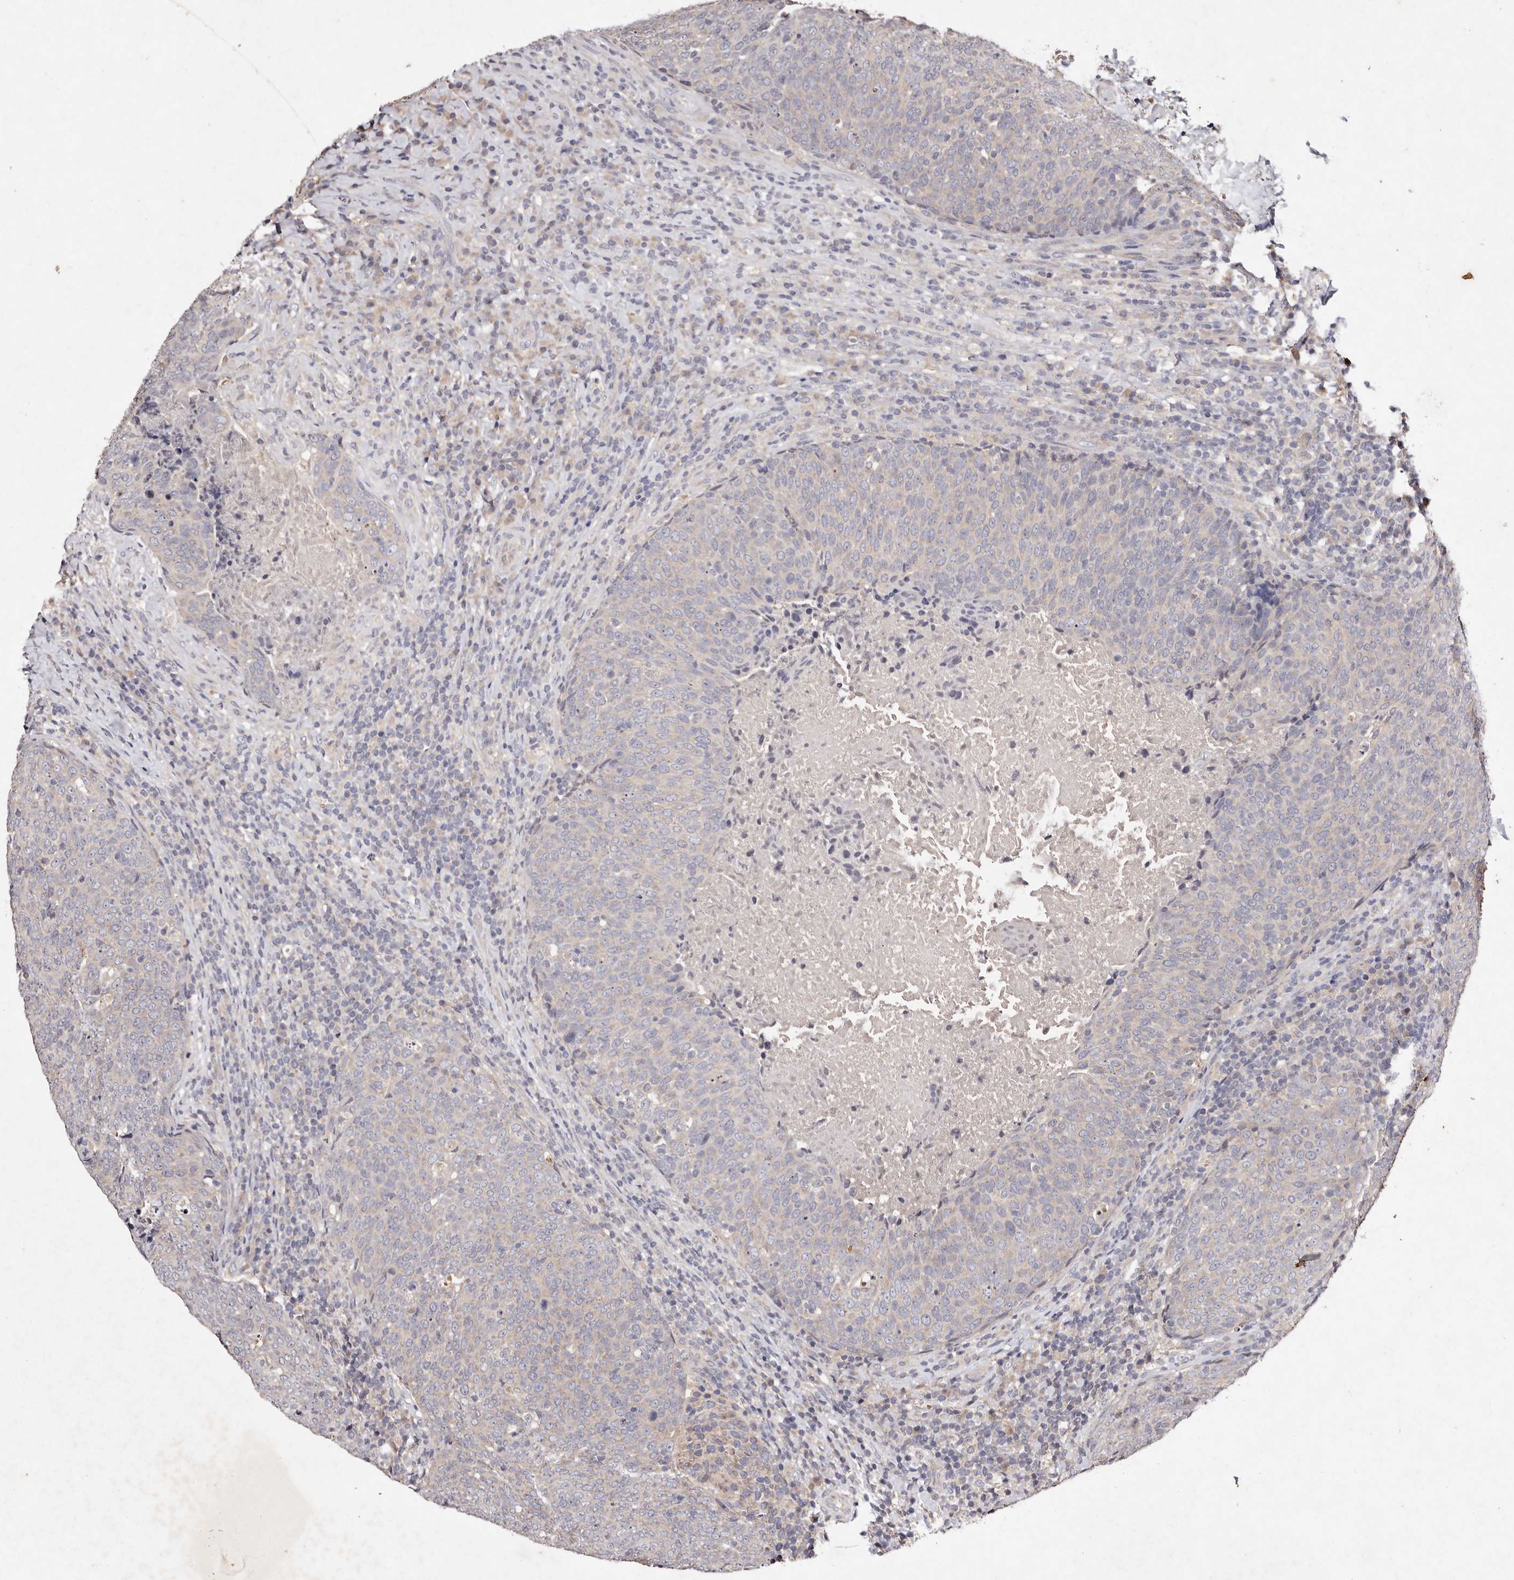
{"staining": {"intensity": "negative", "quantity": "none", "location": "none"}, "tissue": "head and neck cancer", "cell_type": "Tumor cells", "image_type": "cancer", "snomed": [{"axis": "morphology", "description": "Squamous cell carcinoma, NOS"}, {"axis": "morphology", "description": "Squamous cell carcinoma, metastatic, NOS"}, {"axis": "topography", "description": "Lymph node"}, {"axis": "topography", "description": "Head-Neck"}], "caption": "Protein analysis of metastatic squamous cell carcinoma (head and neck) shows no significant staining in tumor cells.", "gene": "TSC2", "patient": {"sex": "male", "age": 62}}